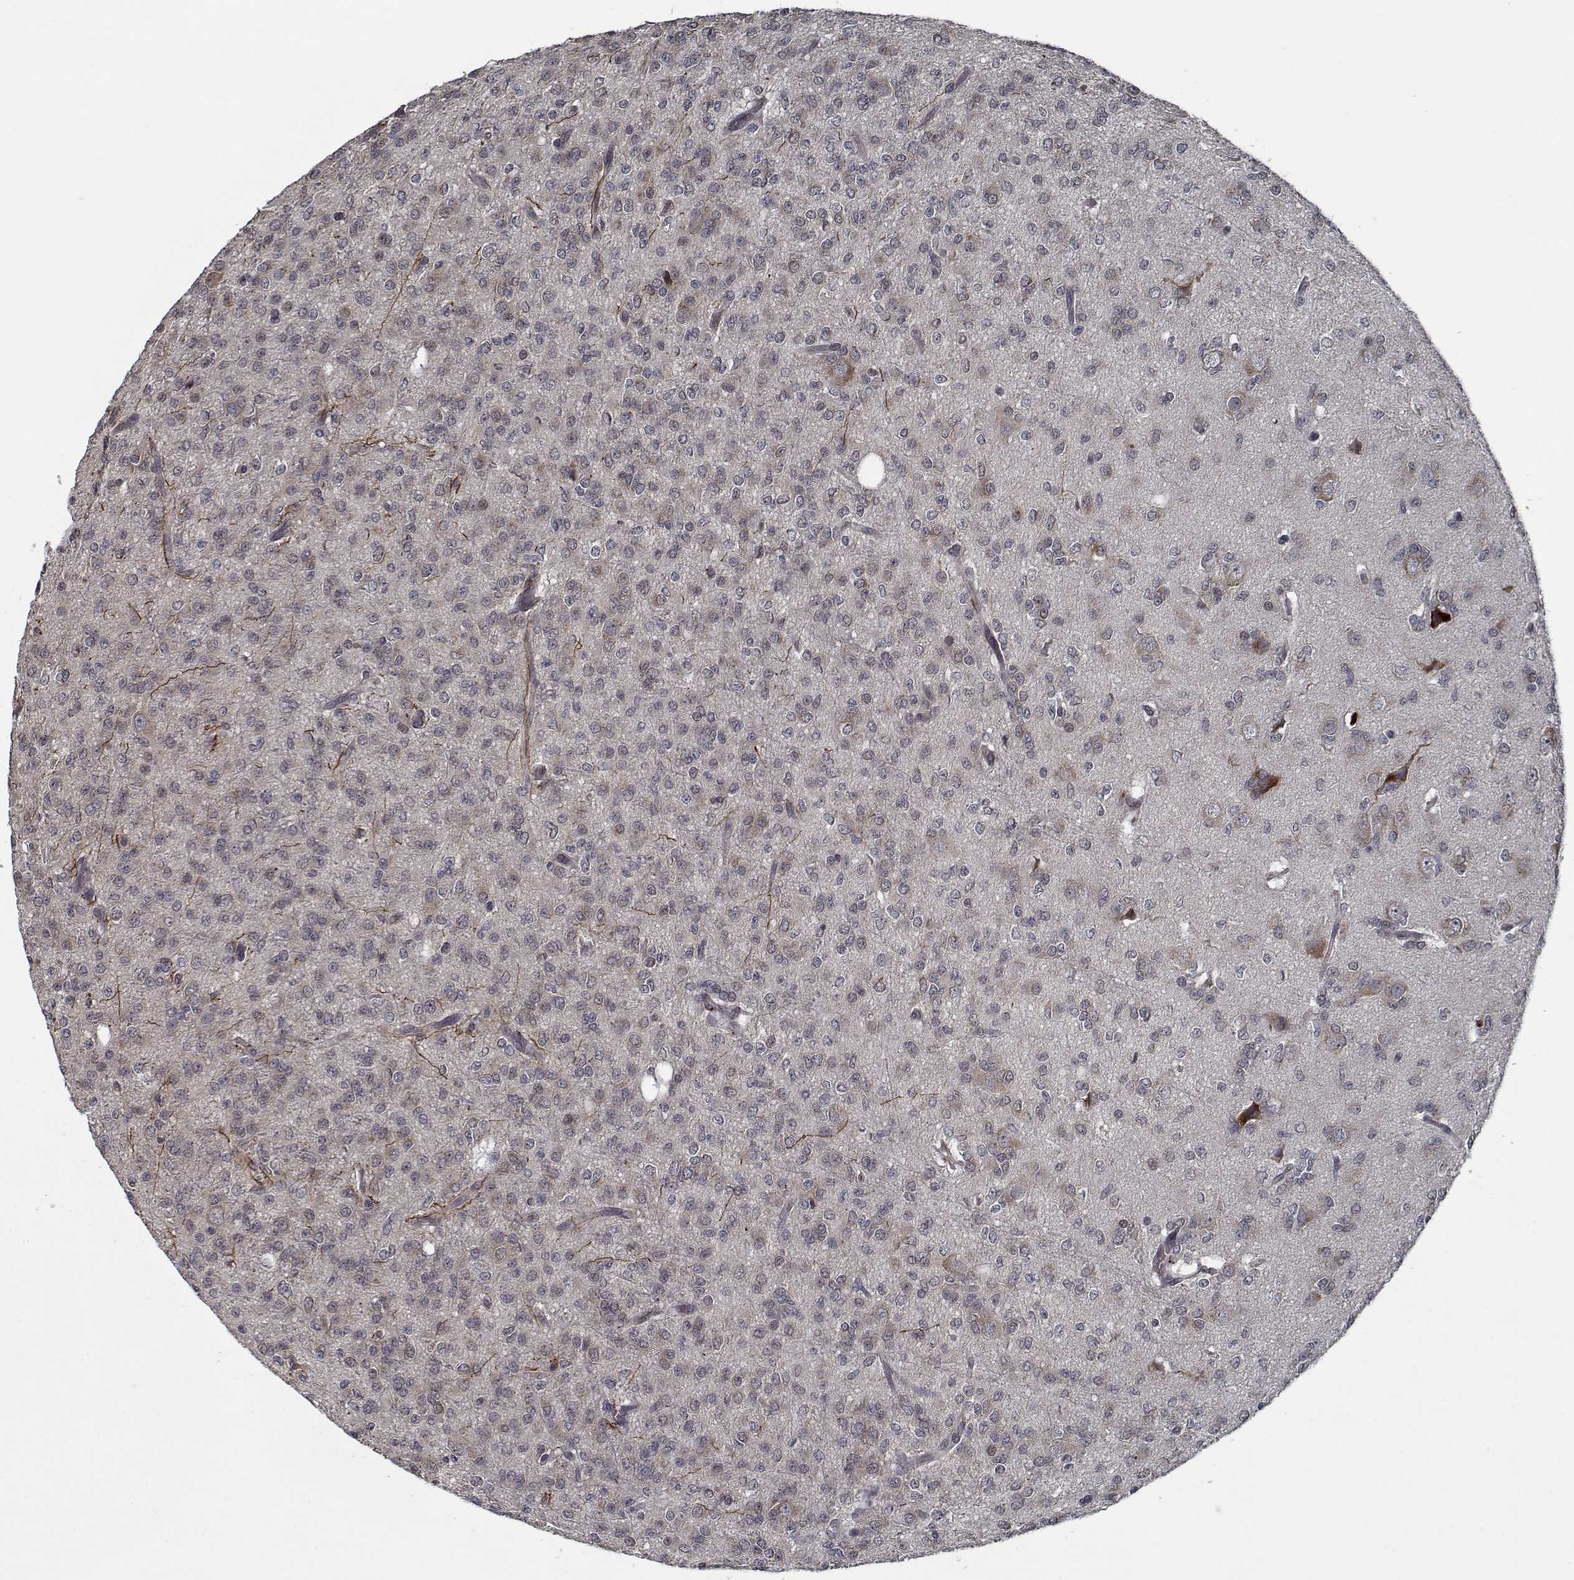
{"staining": {"intensity": "negative", "quantity": "none", "location": "none"}, "tissue": "glioma", "cell_type": "Tumor cells", "image_type": "cancer", "snomed": [{"axis": "morphology", "description": "Glioma, malignant, Low grade"}, {"axis": "topography", "description": "Brain"}], "caption": "High magnification brightfield microscopy of glioma stained with DAB (brown) and counterstained with hematoxylin (blue): tumor cells show no significant staining.", "gene": "NLK", "patient": {"sex": "male", "age": 27}}